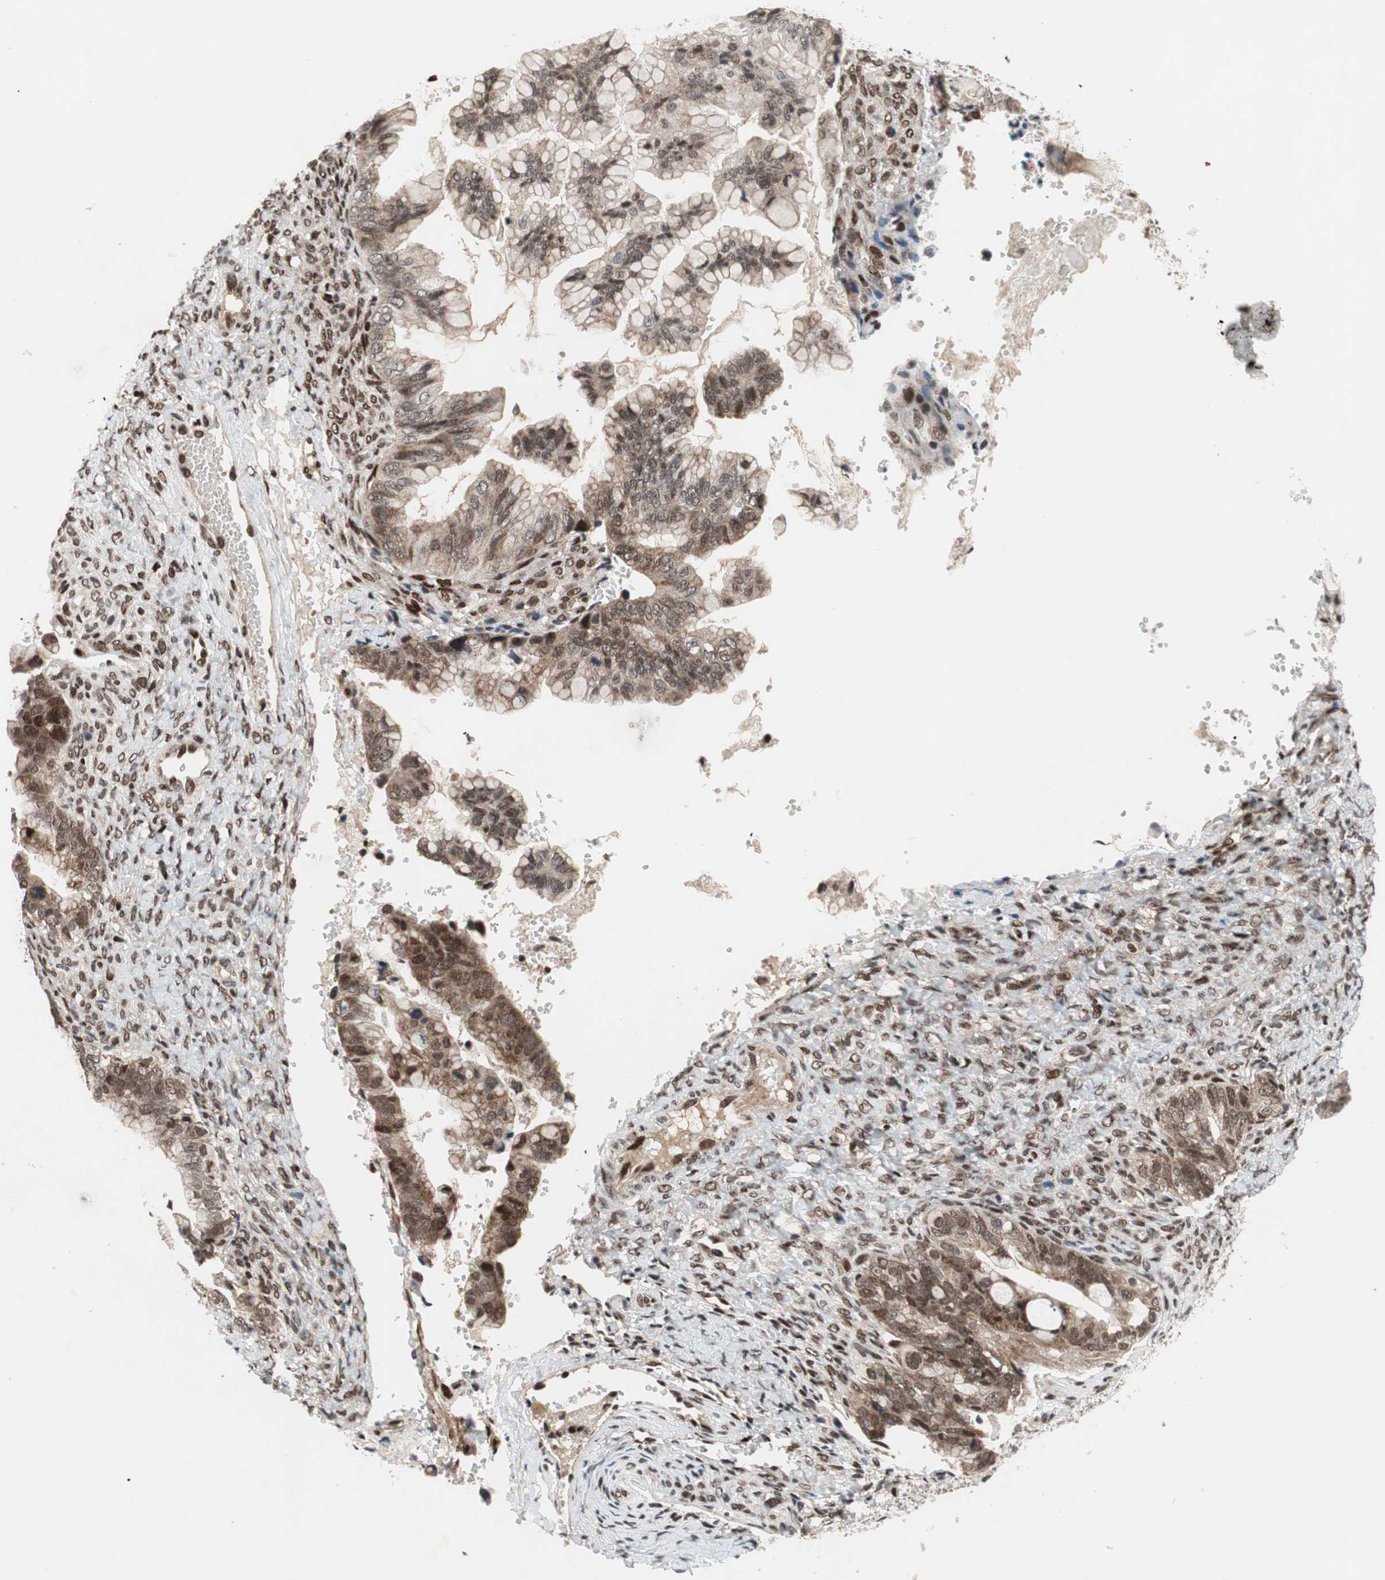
{"staining": {"intensity": "moderate", "quantity": ">75%", "location": "cytoplasmic/membranous,nuclear"}, "tissue": "ovarian cancer", "cell_type": "Tumor cells", "image_type": "cancer", "snomed": [{"axis": "morphology", "description": "Cystadenocarcinoma, mucinous, NOS"}, {"axis": "topography", "description": "Ovary"}], "caption": "Mucinous cystadenocarcinoma (ovarian) stained with IHC exhibits moderate cytoplasmic/membranous and nuclear positivity in approximately >75% of tumor cells.", "gene": "TCF12", "patient": {"sex": "female", "age": 36}}